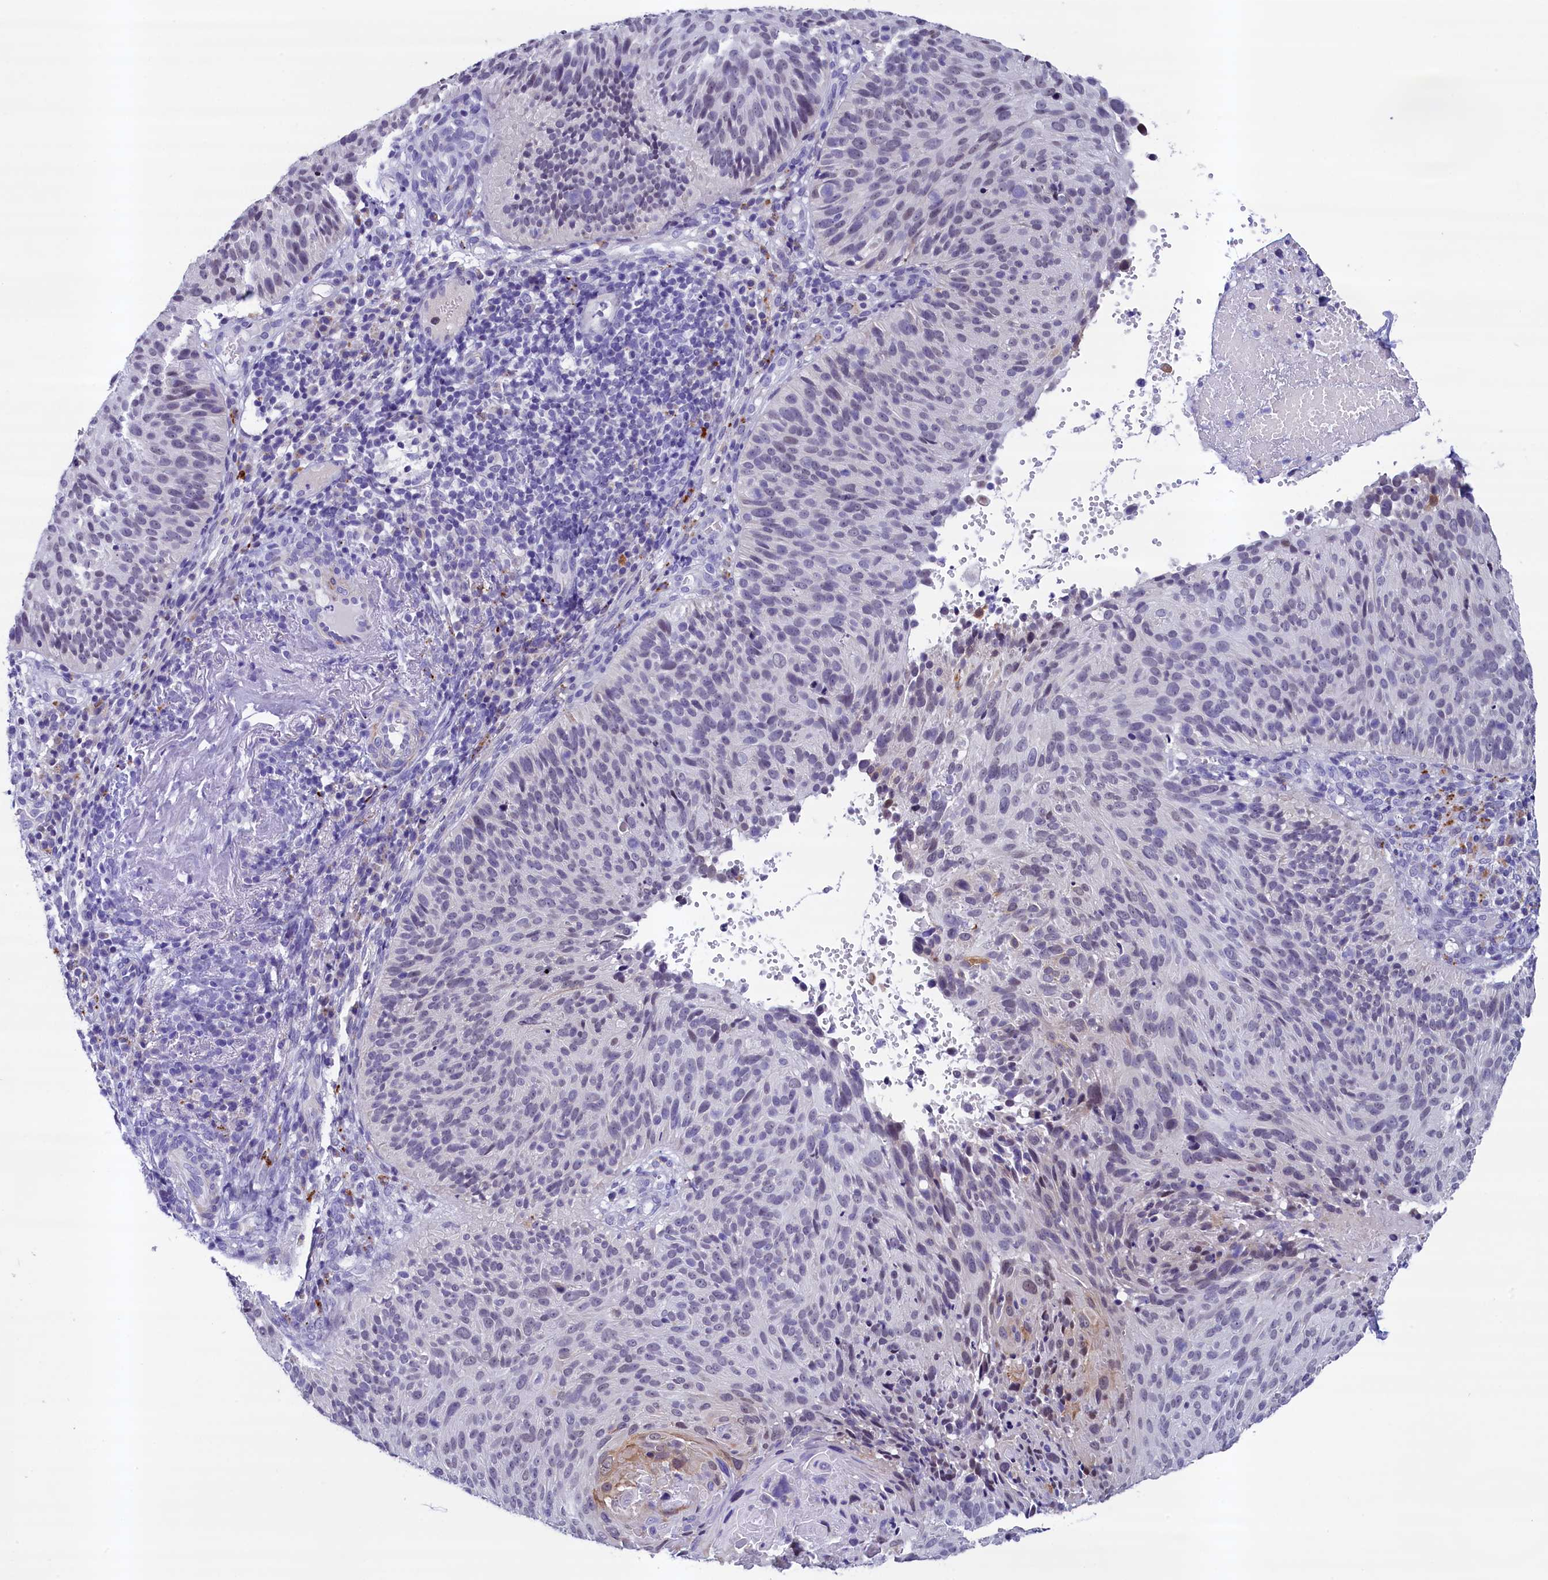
{"staining": {"intensity": "weak", "quantity": "<25%", "location": "cytoplasmic/membranous"}, "tissue": "cervical cancer", "cell_type": "Tumor cells", "image_type": "cancer", "snomed": [{"axis": "morphology", "description": "Squamous cell carcinoma, NOS"}, {"axis": "topography", "description": "Cervix"}], "caption": "The IHC photomicrograph has no significant expression in tumor cells of cervical cancer (squamous cell carcinoma) tissue.", "gene": "SCD5", "patient": {"sex": "female", "age": 74}}